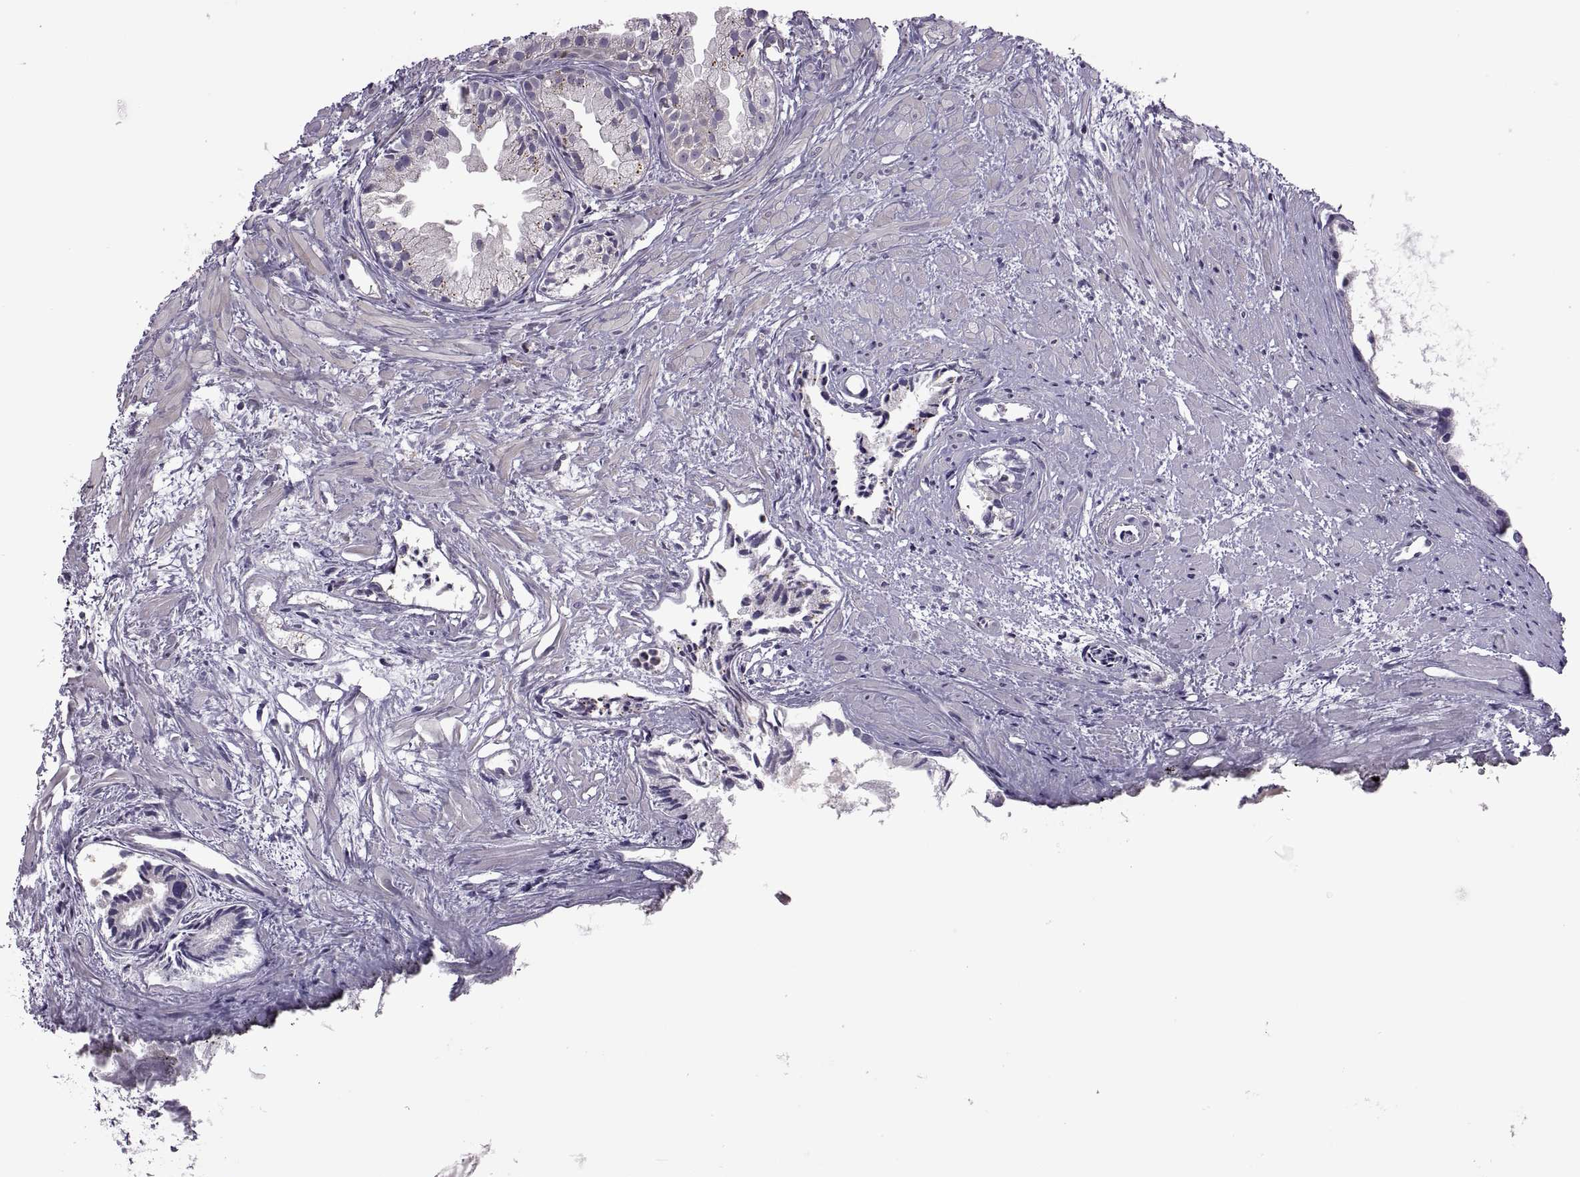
{"staining": {"intensity": "negative", "quantity": "none", "location": "none"}, "tissue": "prostate cancer", "cell_type": "Tumor cells", "image_type": "cancer", "snomed": [{"axis": "morphology", "description": "Adenocarcinoma, High grade"}, {"axis": "topography", "description": "Prostate"}], "caption": "Immunohistochemistry (IHC) micrograph of neoplastic tissue: high-grade adenocarcinoma (prostate) stained with DAB shows no significant protein expression in tumor cells.", "gene": "SPATA32", "patient": {"sex": "male", "age": 79}}